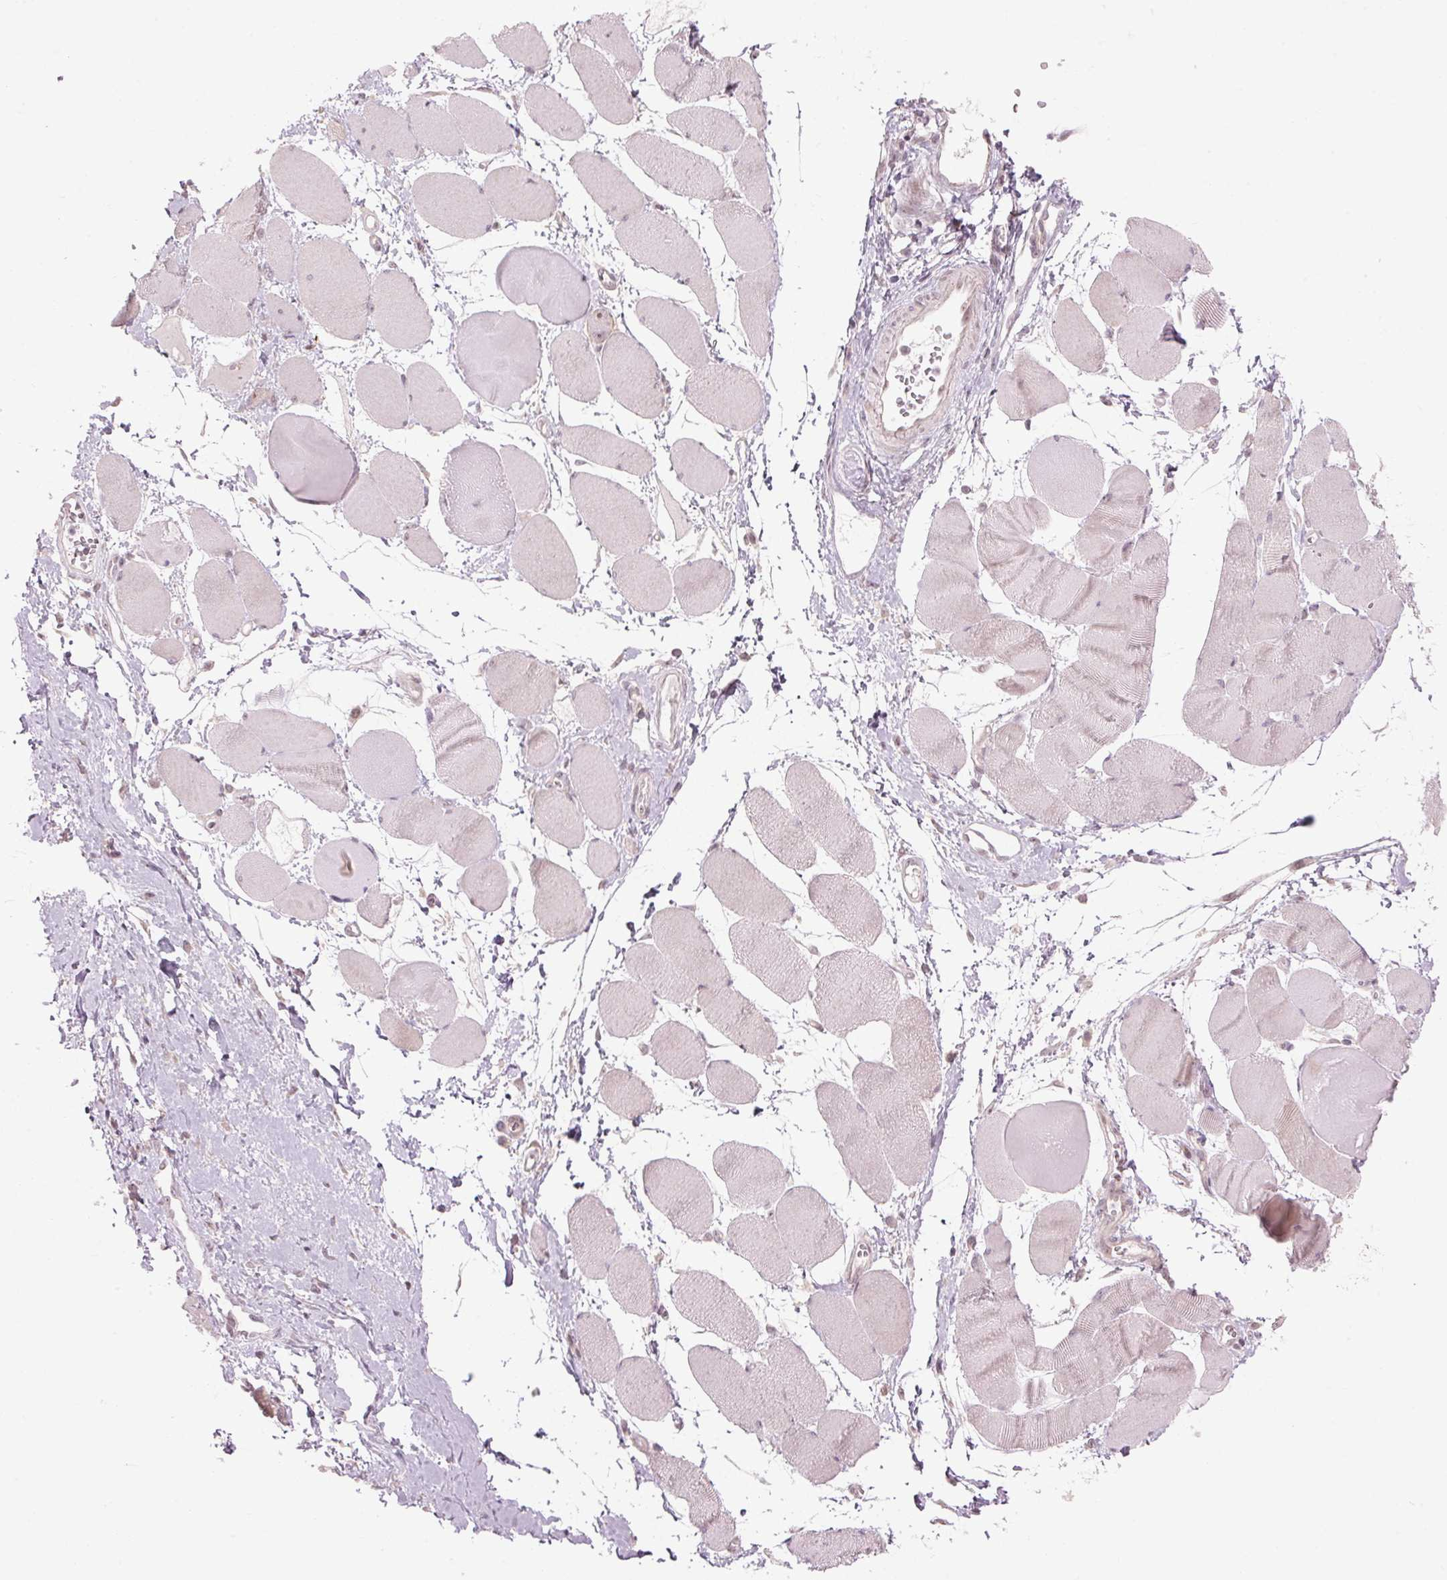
{"staining": {"intensity": "weak", "quantity": "<25%", "location": "cytoplasmic/membranous"}, "tissue": "skeletal muscle", "cell_type": "Myocytes", "image_type": "normal", "snomed": [{"axis": "morphology", "description": "Normal tissue, NOS"}, {"axis": "topography", "description": "Skeletal muscle"}], "caption": "Micrograph shows no significant protein positivity in myocytes of unremarkable skeletal muscle. (DAB immunohistochemistry (IHC) with hematoxylin counter stain).", "gene": "TMED6", "patient": {"sex": "female", "age": 75}}